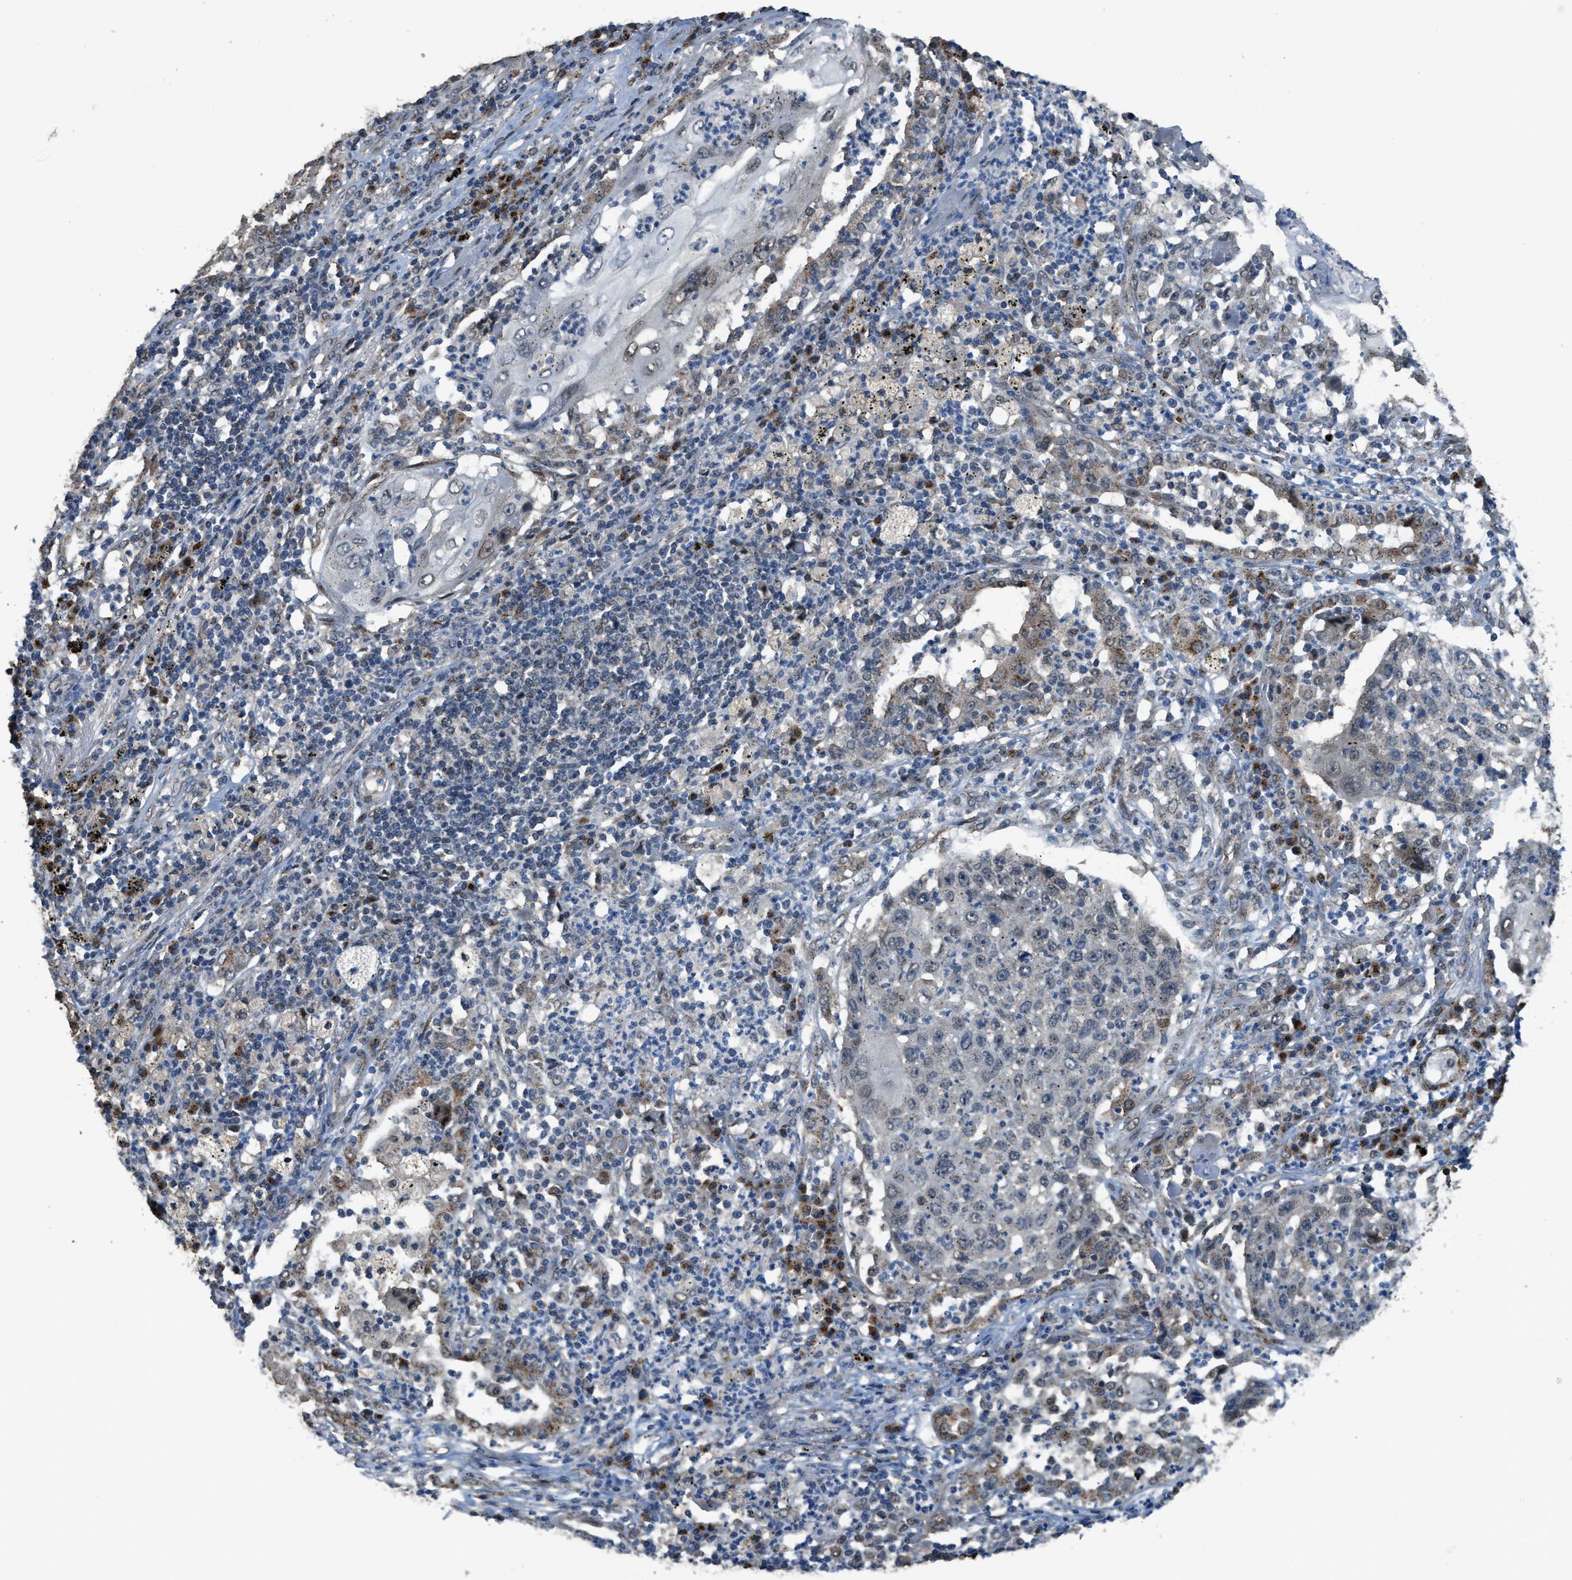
{"staining": {"intensity": "moderate", "quantity": "<25%", "location": "cytoplasmic/membranous"}, "tissue": "lung cancer", "cell_type": "Tumor cells", "image_type": "cancer", "snomed": [{"axis": "morphology", "description": "Squamous cell carcinoma, NOS"}, {"axis": "topography", "description": "Lung"}], "caption": "Lung cancer (squamous cell carcinoma) was stained to show a protein in brown. There is low levels of moderate cytoplasmic/membranous expression in about <25% of tumor cells.", "gene": "IPO7", "patient": {"sex": "female", "age": 63}}